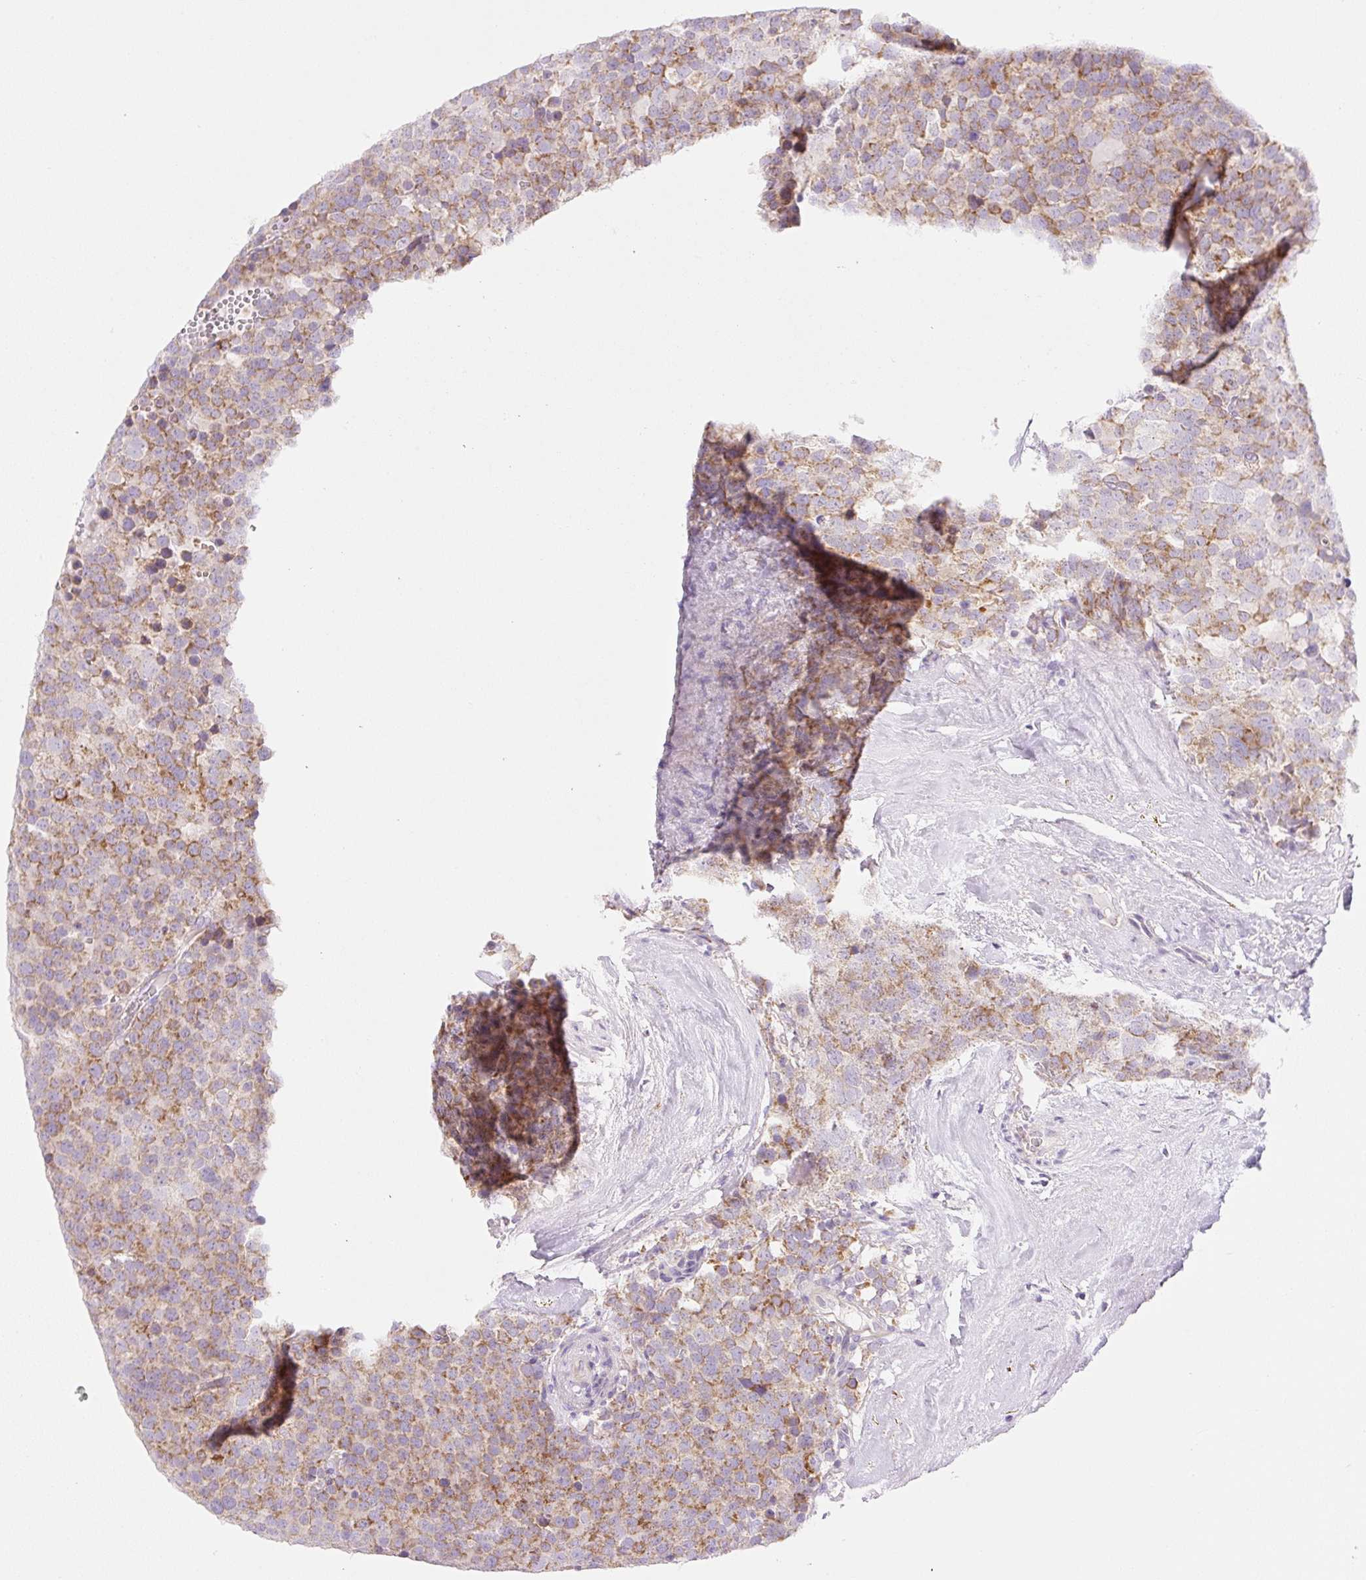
{"staining": {"intensity": "moderate", "quantity": ">75%", "location": "cytoplasmic/membranous"}, "tissue": "testis cancer", "cell_type": "Tumor cells", "image_type": "cancer", "snomed": [{"axis": "morphology", "description": "Seminoma, NOS"}, {"axis": "topography", "description": "Testis"}], "caption": "Immunohistochemical staining of human seminoma (testis) exhibits medium levels of moderate cytoplasmic/membranous protein expression in about >75% of tumor cells. (DAB (3,3'-diaminobenzidine) IHC, brown staining for protein, blue staining for nuclei).", "gene": "FOCAD", "patient": {"sex": "male", "age": 71}}